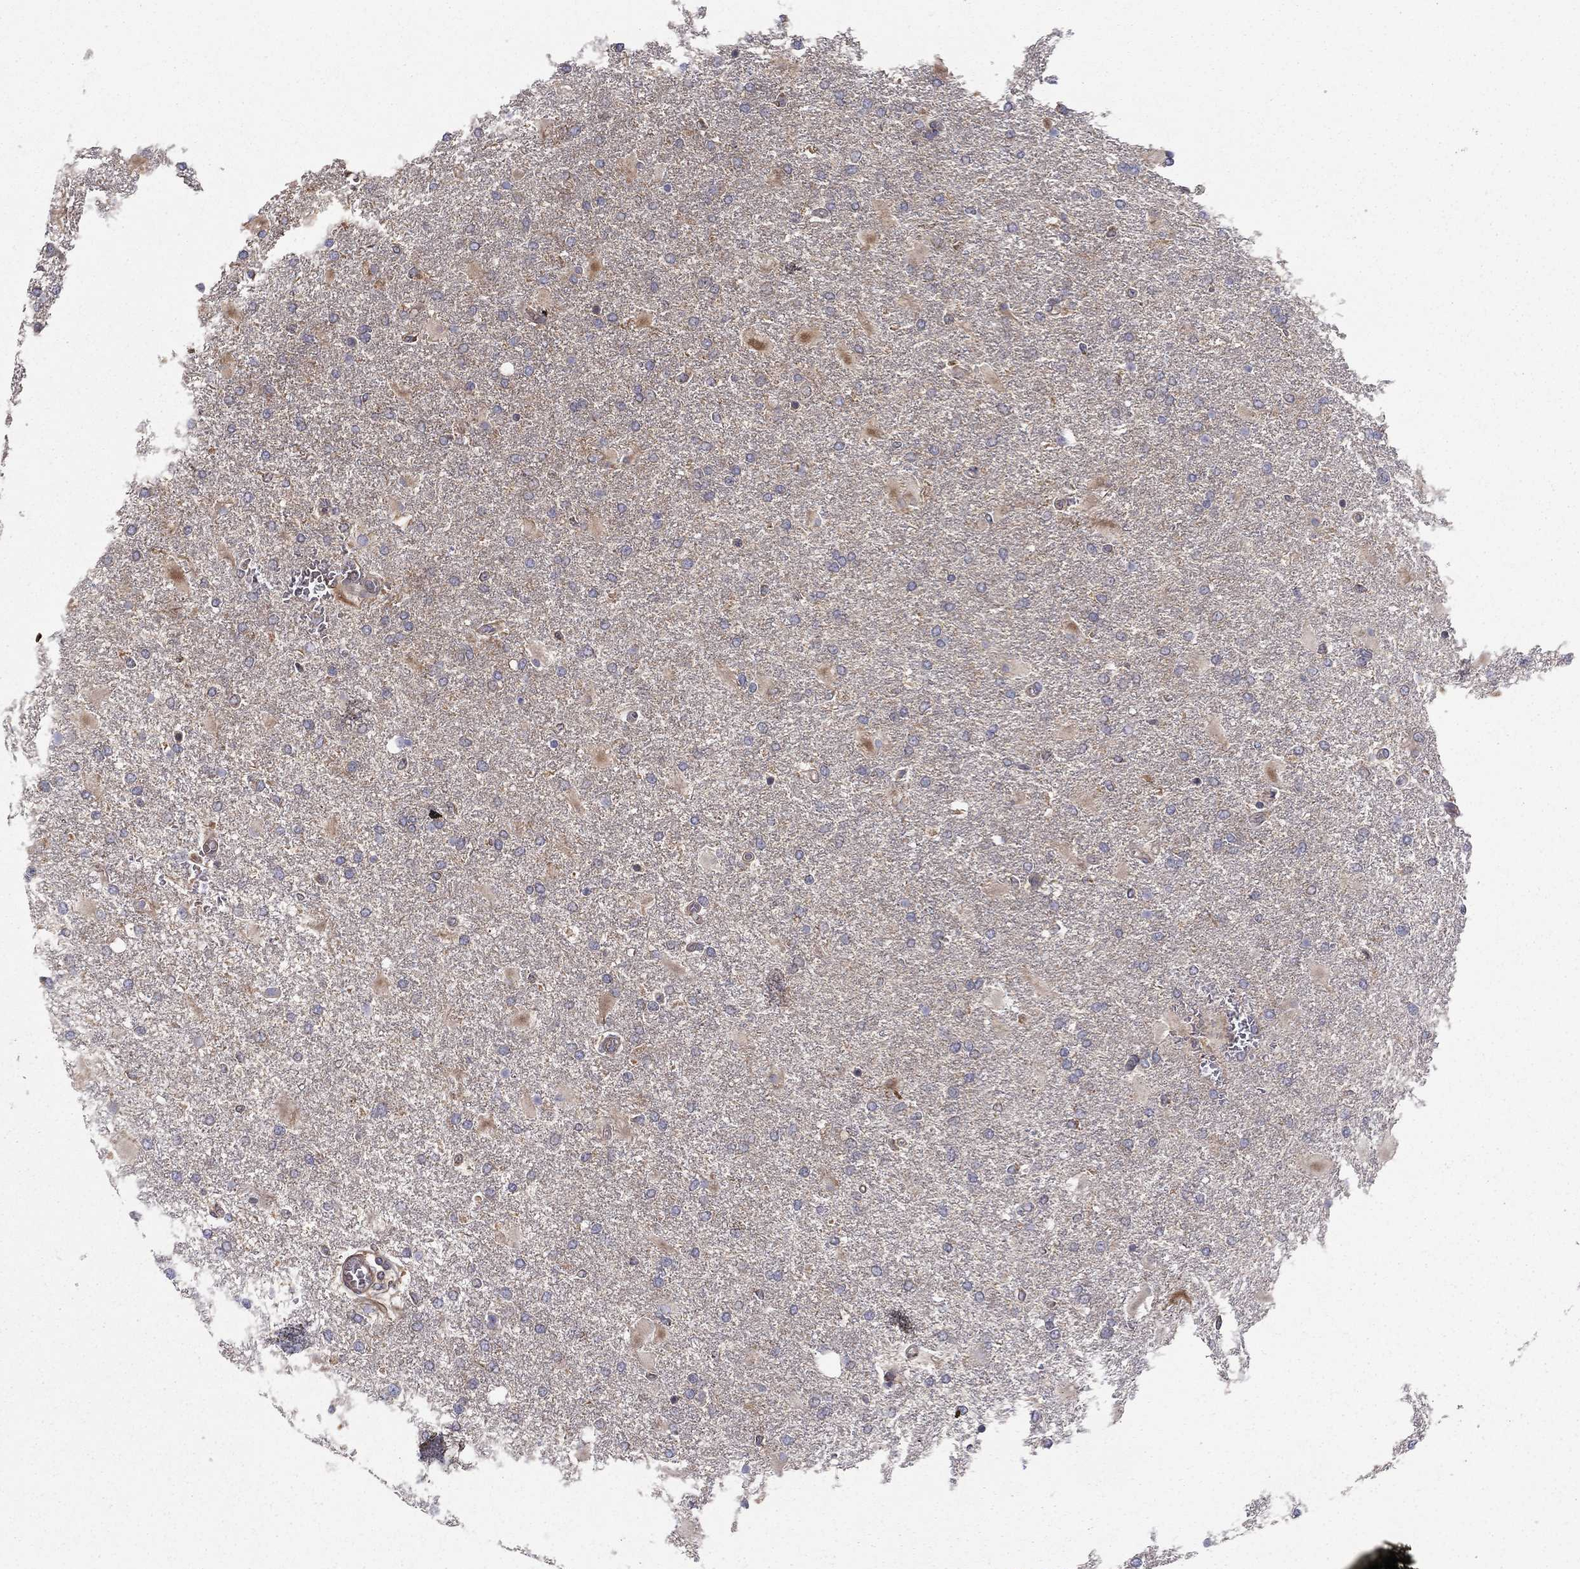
{"staining": {"intensity": "negative", "quantity": "none", "location": "none"}, "tissue": "glioma", "cell_type": "Tumor cells", "image_type": "cancer", "snomed": [{"axis": "morphology", "description": "Glioma, malignant, High grade"}, {"axis": "topography", "description": "Cerebral cortex"}], "caption": "Histopathology image shows no protein staining in tumor cells of high-grade glioma (malignant) tissue.", "gene": "RNF123", "patient": {"sex": "male", "age": 79}}